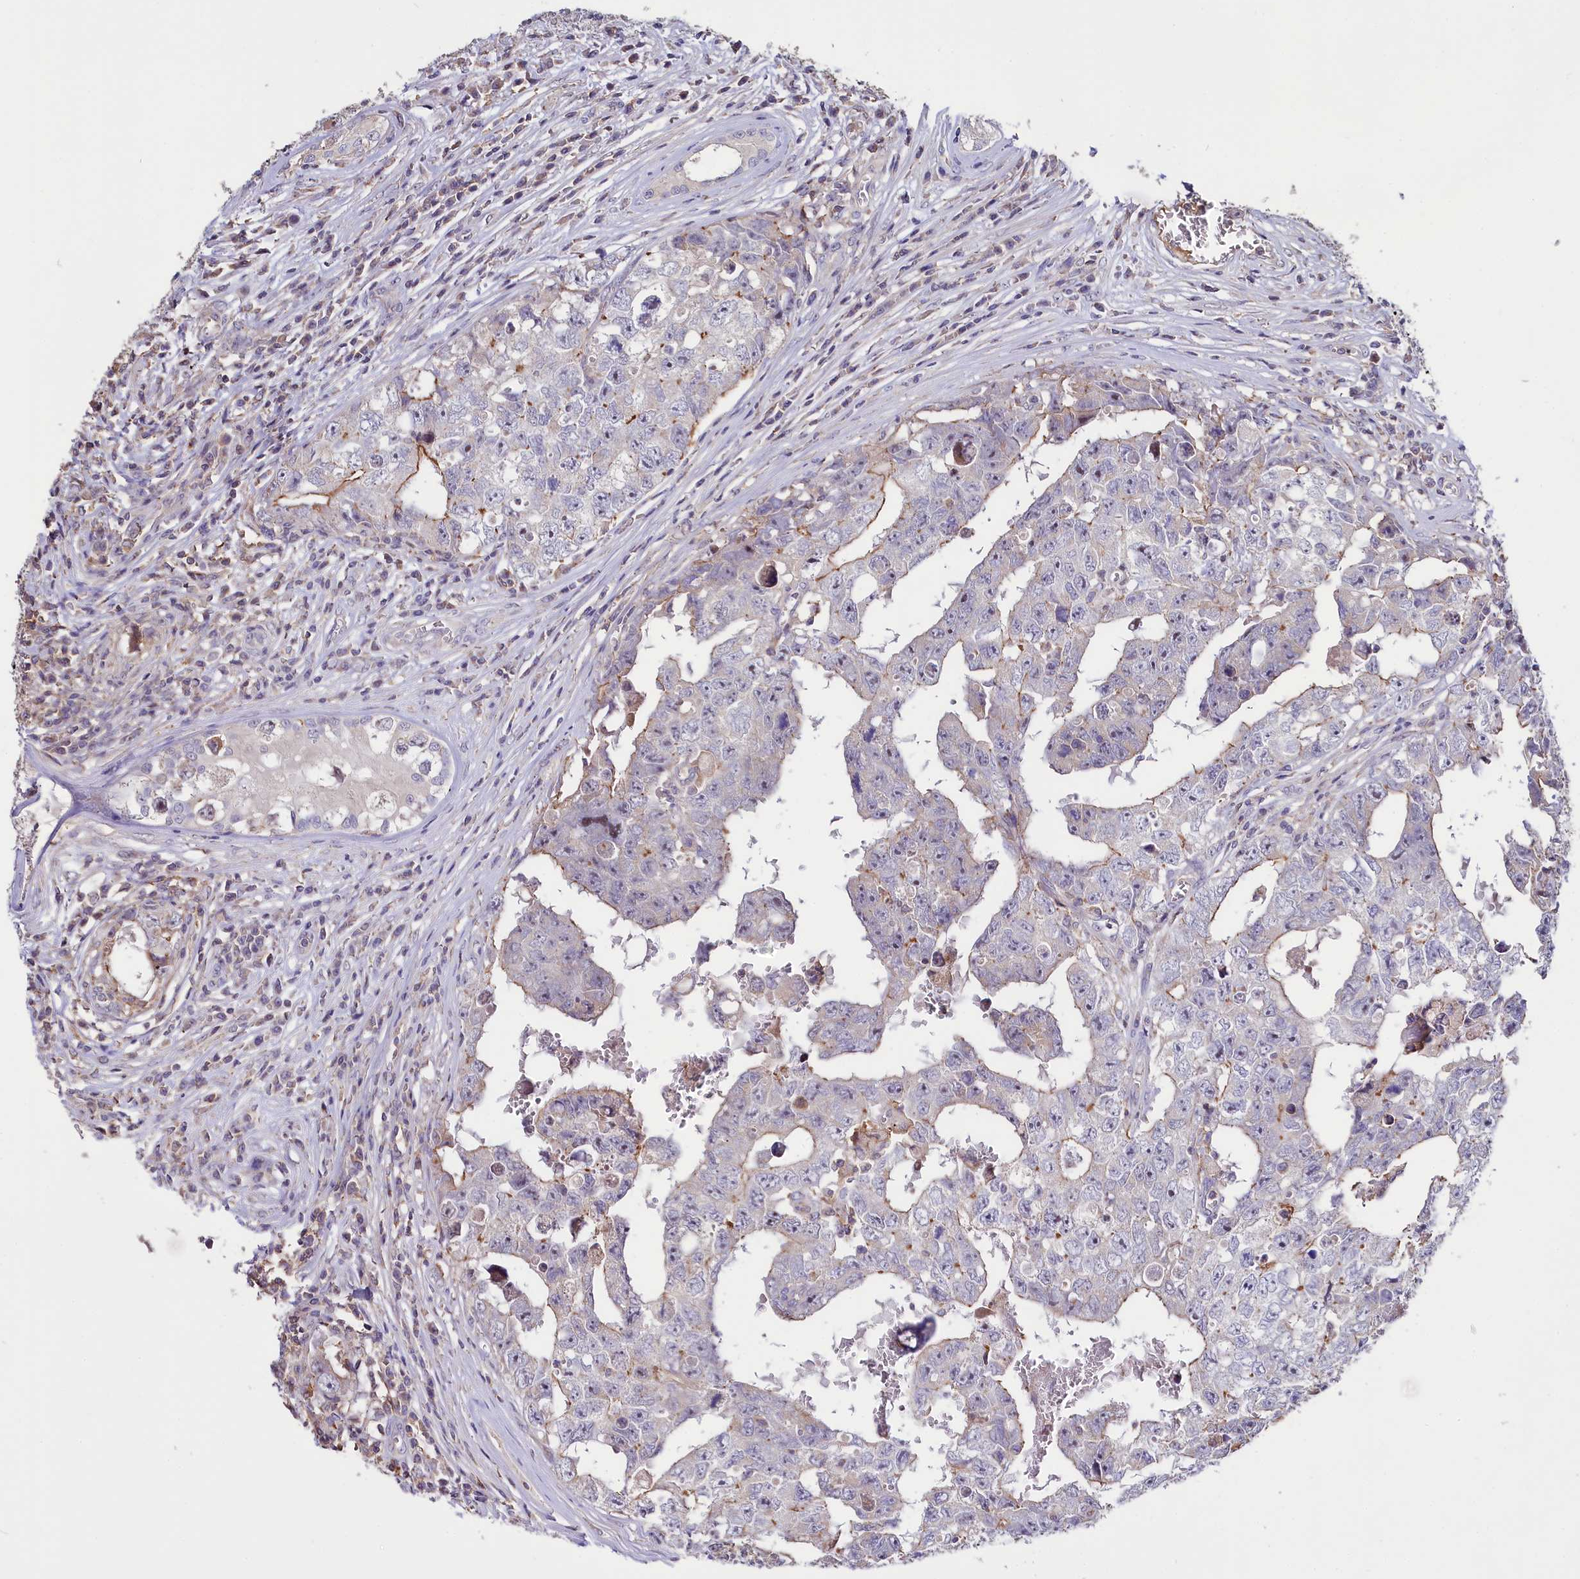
{"staining": {"intensity": "moderate", "quantity": "<25%", "location": "cytoplasmic/membranous"}, "tissue": "testis cancer", "cell_type": "Tumor cells", "image_type": "cancer", "snomed": [{"axis": "morphology", "description": "Carcinoma, Embryonal, NOS"}, {"axis": "topography", "description": "Testis"}], "caption": "The histopathology image shows staining of testis cancer, revealing moderate cytoplasmic/membranous protein expression (brown color) within tumor cells.", "gene": "RPUSD3", "patient": {"sex": "male", "age": 17}}